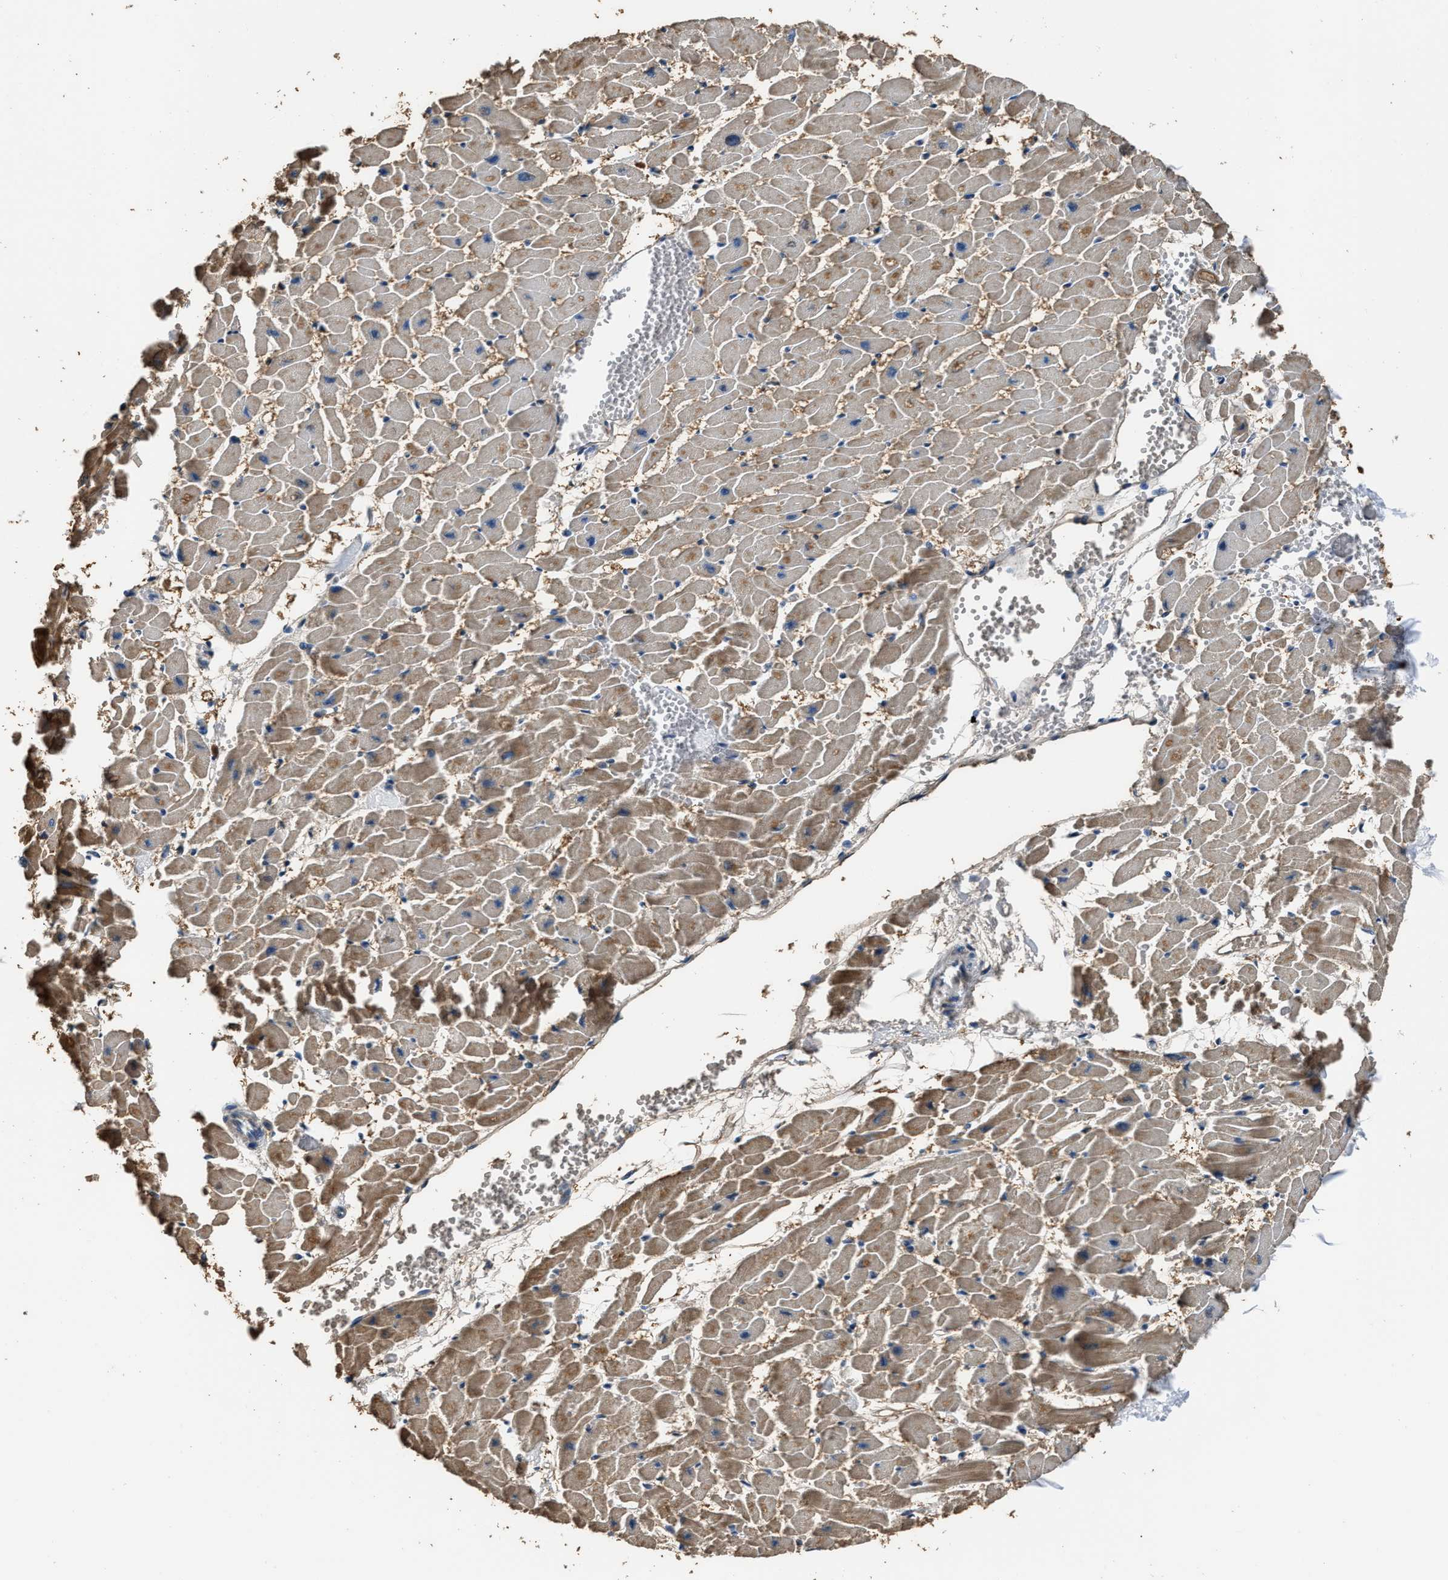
{"staining": {"intensity": "moderate", "quantity": ">75%", "location": "cytoplasmic/membranous"}, "tissue": "heart muscle", "cell_type": "Cardiomyocytes", "image_type": "normal", "snomed": [{"axis": "morphology", "description": "Normal tissue, NOS"}, {"axis": "topography", "description": "Heart"}], "caption": "IHC (DAB) staining of benign heart muscle demonstrates moderate cytoplasmic/membranous protein staining in approximately >75% of cardiomyocytes. (brown staining indicates protein expression, while blue staining denotes nuclei).", "gene": "NSUN5", "patient": {"sex": "female", "age": 19}}